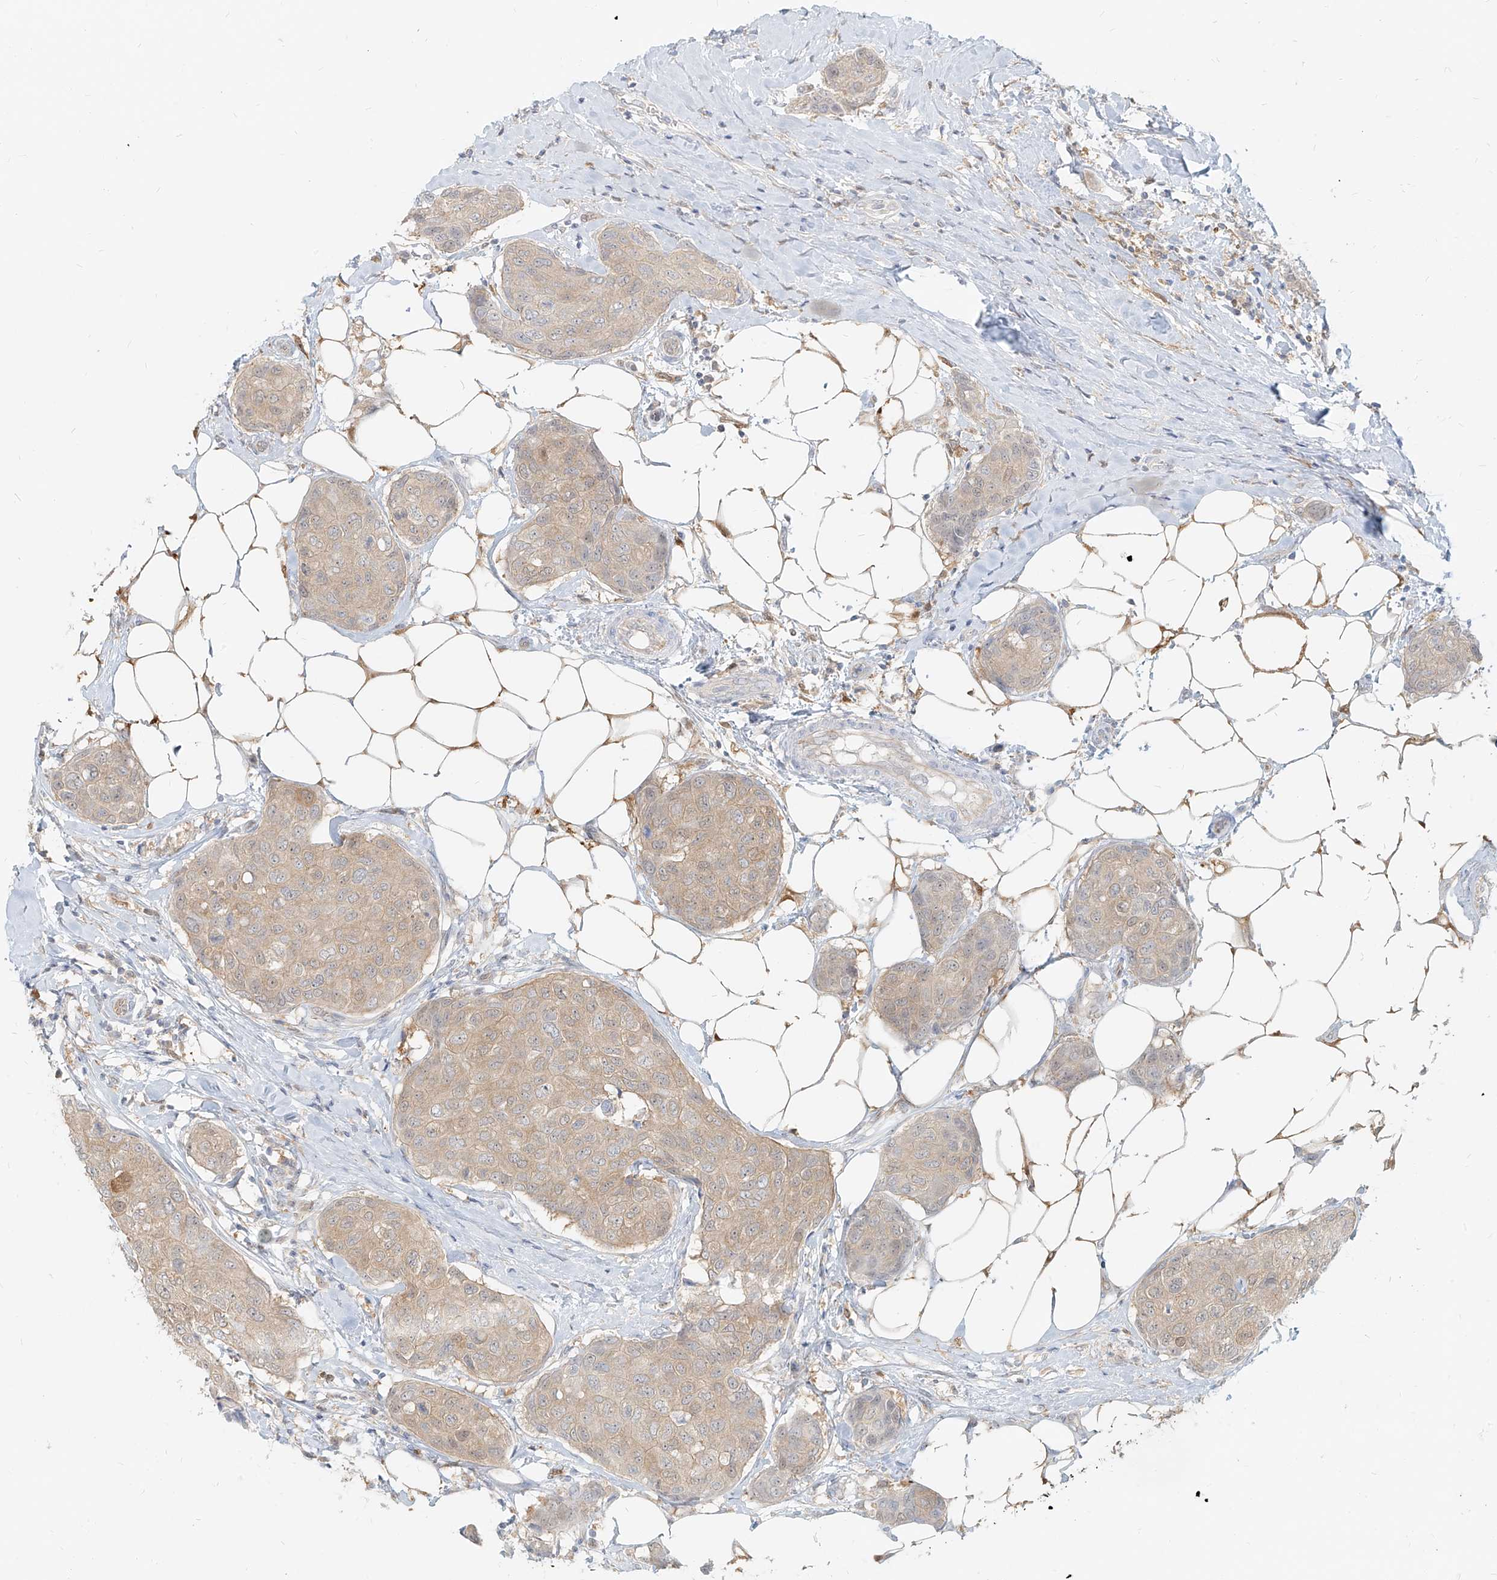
{"staining": {"intensity": "weak", "quantity": ">75%", "location": "cytoplasmic/membranous"}, "tissue": "breast cancer", "cell_type": "Tumor cells", "image_type": "cancer", "snomed": [{"axis": "morphology", "description": "Duct carcinoma"}, {"axis": "topography", "description": "Breast"}], "caption": "IHC micrograph of breast cancer stained for a protein (brown), which shows low levels of weak cytoplasmic/membranous staining in about >75% of tumor cells.", "gene": "PGD", "patient": {"sex": "female", "age": 80}}